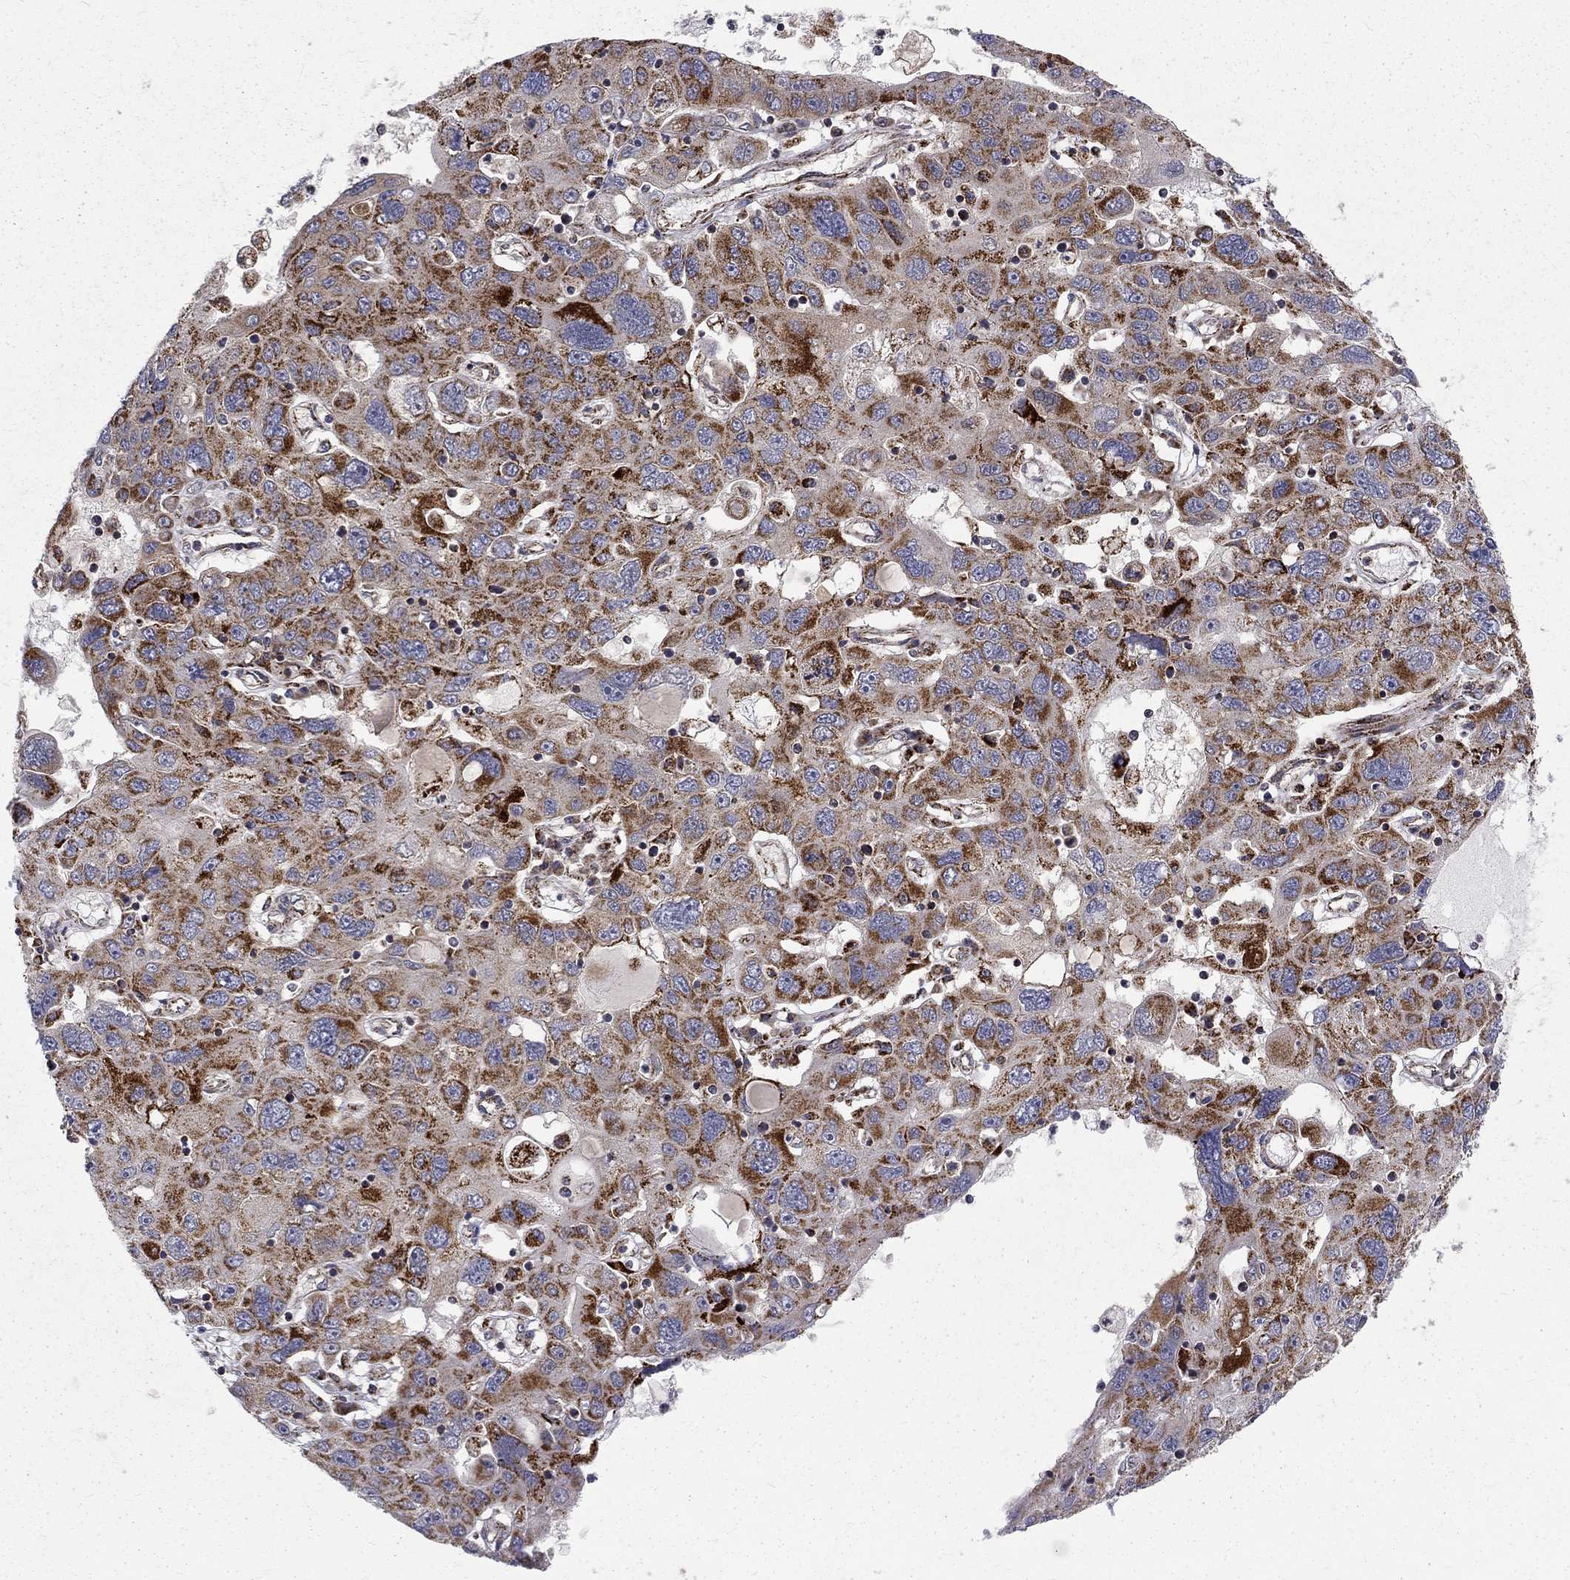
{"staining": {"intensity": "strong", "quantity": ">75%", "location": "cytoplasmic/membranous"}, "tissue": "stomach cancer", "cell_type": "Tumor cells", "image_type": "cancer", "snomed": [{"axis": "morphology", "description": "Adenocarcinoma, NOS"}, {"axis": "topography", "description": "Stomach"}], "caption": "Immunohistochemistry (IHC) of adenocarcinoma (stomach) exhibits high levels of strong cytoplasmic/membranous positivity in about >75% of tumor cells.", "gene": "ALDH1B1", "patient": {"sex": "male", "age": 56}}